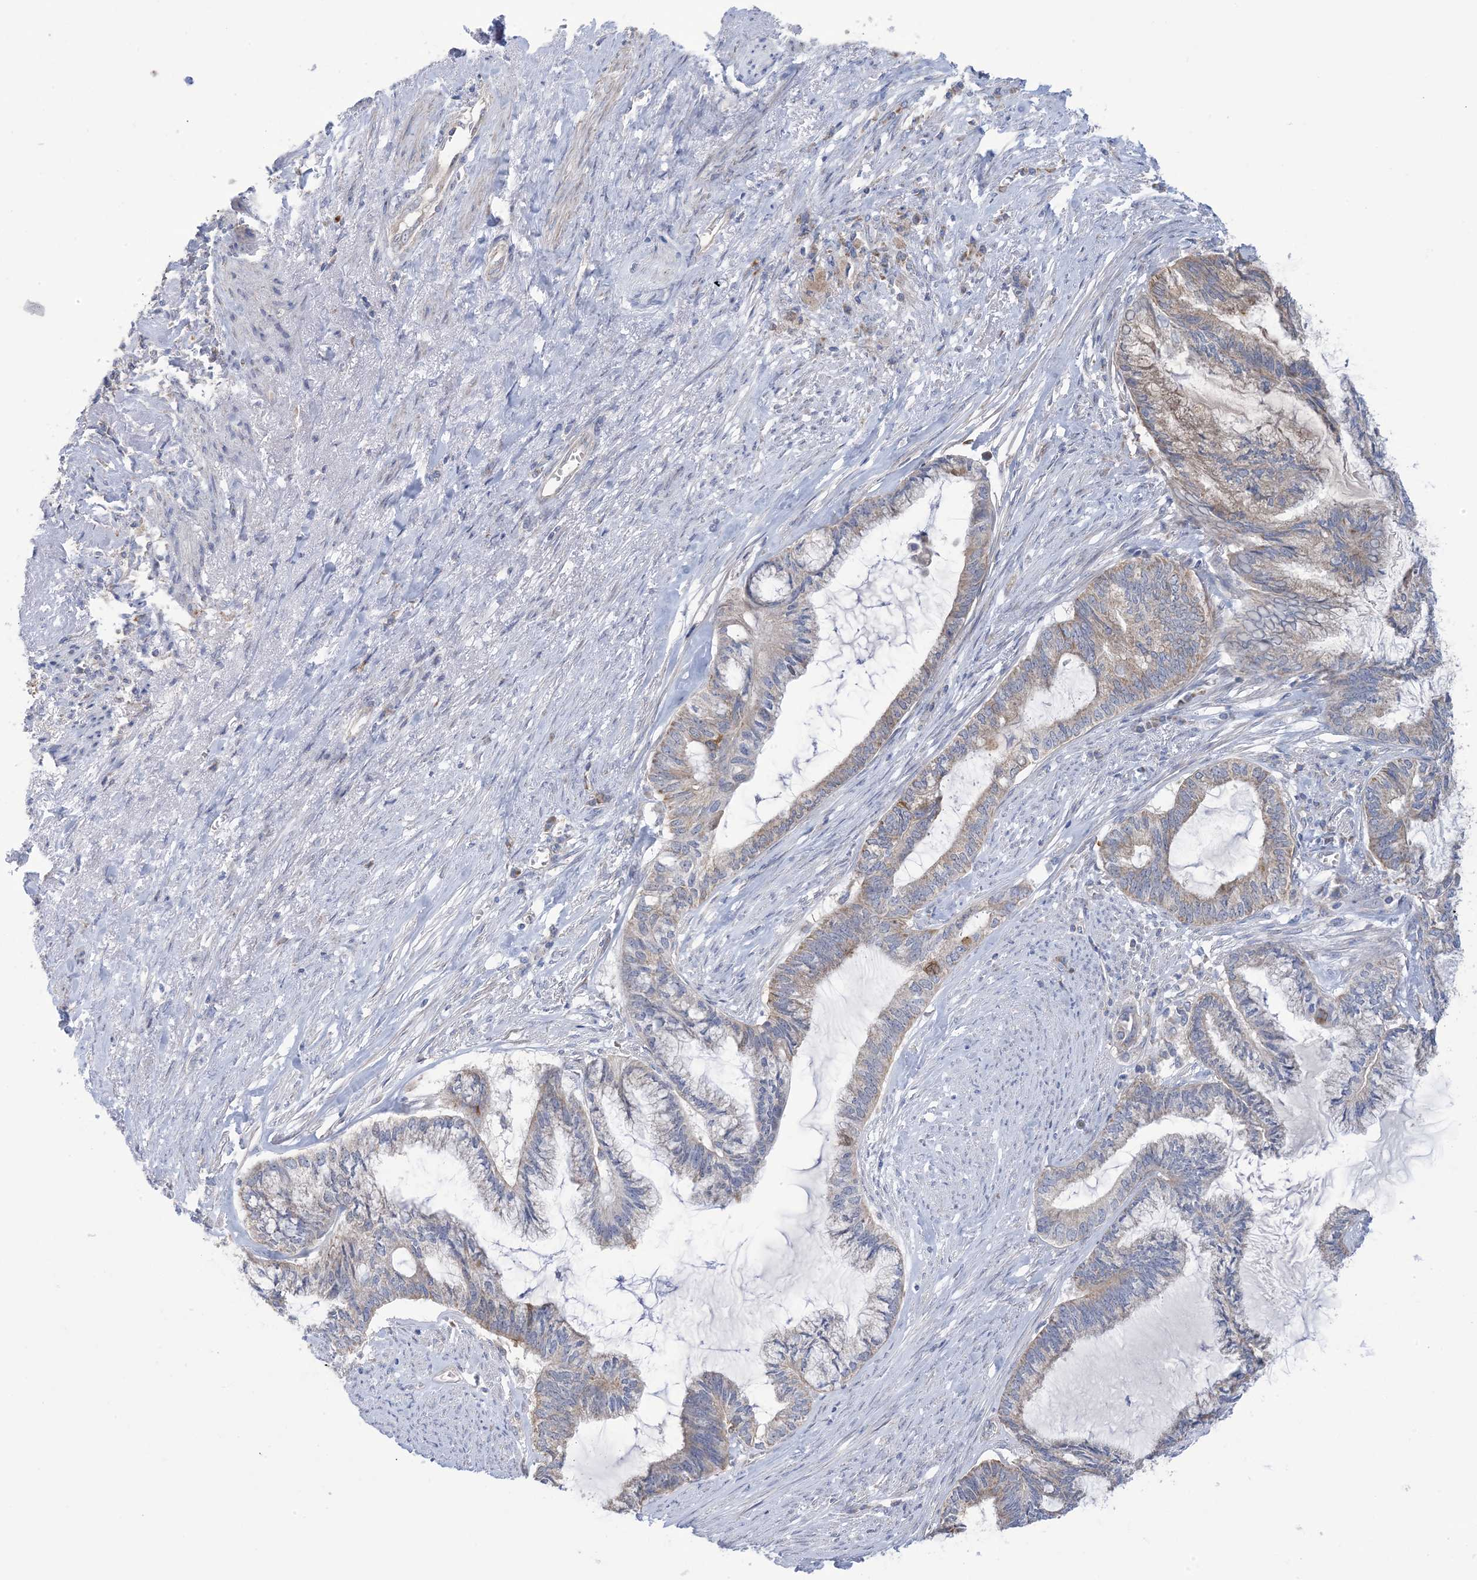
{"staining": {"intensity": "weak", "quantity": "<25%", "location": "cytoplasmic/membranous"}, "tissue": "endometrial cancer", "cell_type": "Tumor cells", "image_type": "cancer", "snomed": [{"axis": "morphology", "description": "Adenocarcinoma, NOS"}, {"axis": "topography", "description": "Endometrium"}], "caption": "Immunohistochemical staining of human endometrial cancer (adenocarcinoma) demonstrates no significant positivity in tumor cells.", "gene": "CLEC16A", "patient": {"sex": "female", "age": 86}}